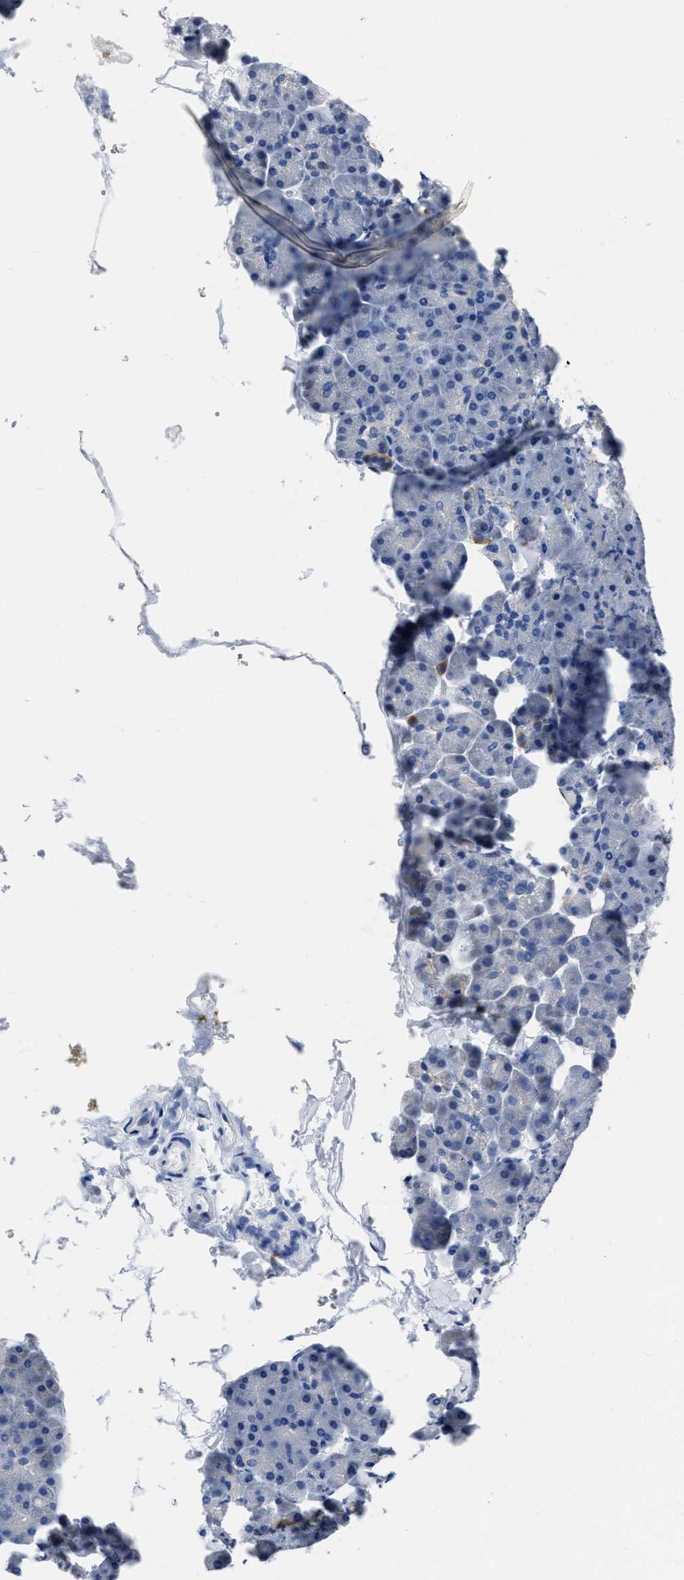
{"staining": {"intensity": "negative", "quantity": "none", "location": "none"}, "tissue": "pancreas", "cell_type": "Exocrine glandular cells", "image_type": "normal", "snomed": [{"axis": "morphology", "description": "Normal tissue, NOS"}, {"axis": "topography", "description": "Pancreas"}], "caption": "Immunohistochemistry (IHC) of normal human pancreas demonstrates no positivity in exocrine glandular cells.", "gene": "MOV10L1", "patient": {"sex": "male", "age": 35}}